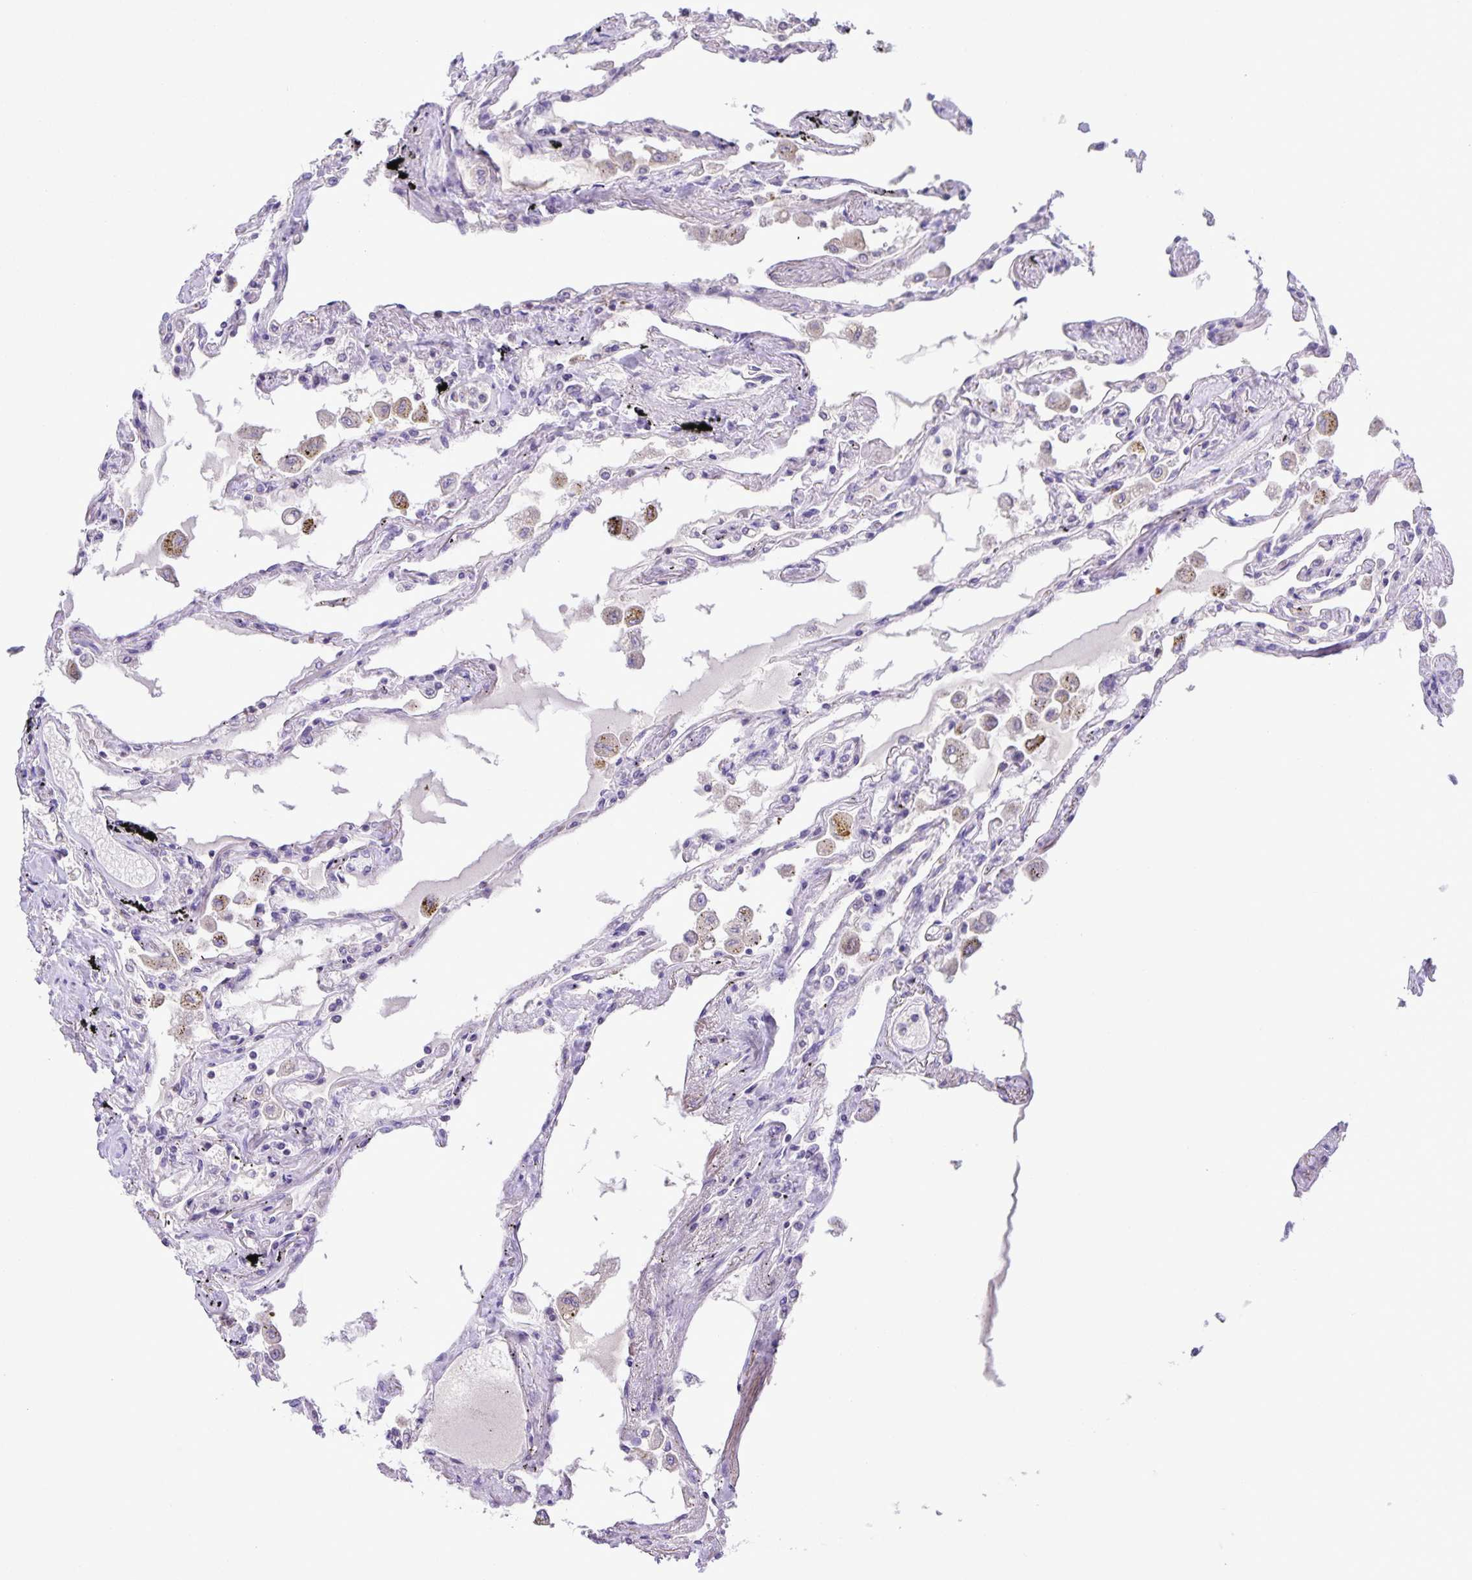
{"staining": {"intensity": "negative", "quantity": "none", "location": "none"}, "tissue": "lung", "cell_type": "Alveolar cells", "image_type": "normal", "snomed": [{"axis": "morphology", "description": "Normal tissue, NOS"}, {"axis": "morphology", "description": "Adenocarcinoma, NOS"}, {"axis": "topography", "description": "Cartilage tissue"}, {"axis": "topography", "description": "Lung"}], "caption": "The IHC micrograph has no significant positivity in alveolar cells of lung.", "gene": "ONECUT2", "patient": {"sex": "female", "age": 67}}